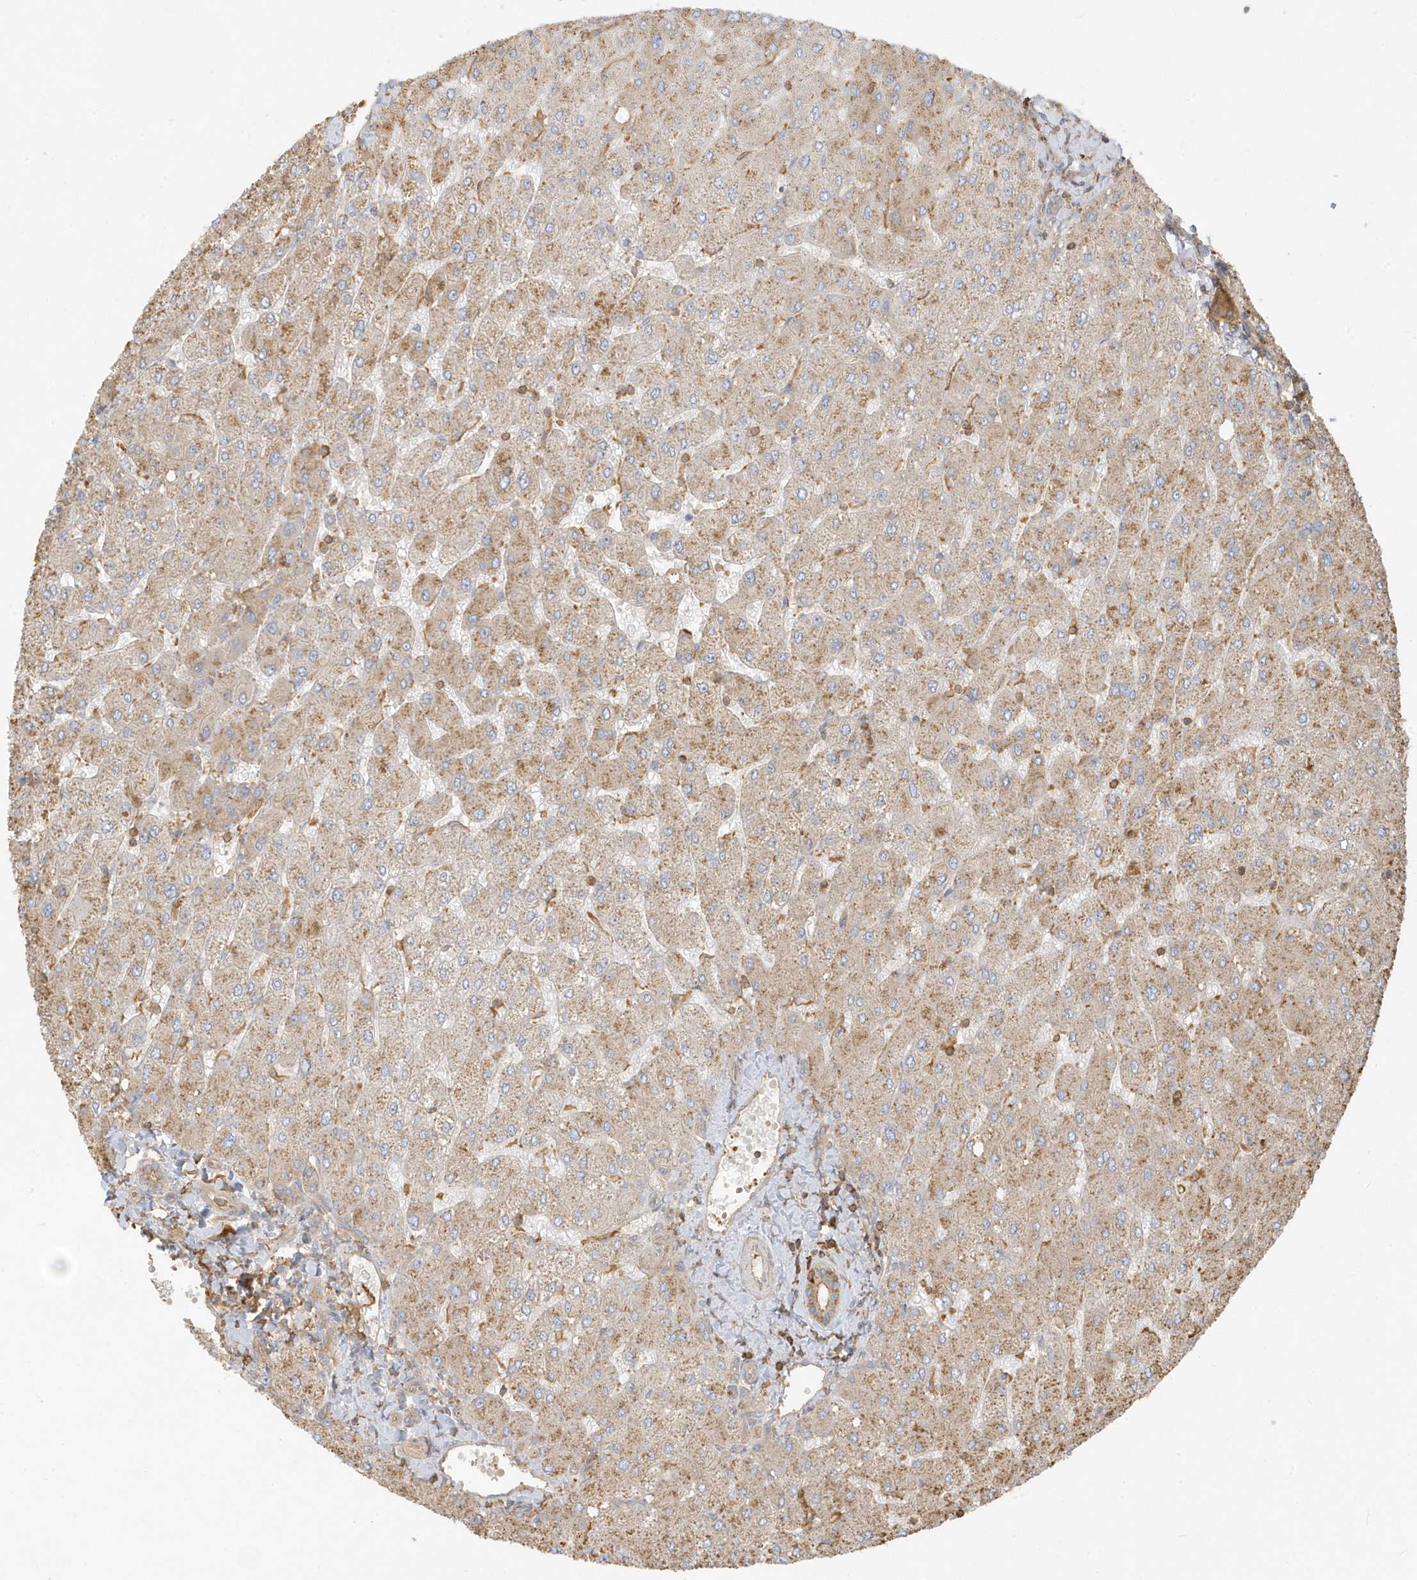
{"staining": {"intensity": "moderate", "quantity": ">75%", "location": "cytoplasmic/membranous"}, "tissue": "liver", "cell_type": "Cholangiocytes", "image_type": "normal", "snomed": [{"axis": "morphology", "description": "Normal tissue, NOS"}, {"axis": "topography", "description": "Liver"}], "caption": "This micrograph exhibits immunohistochemistry (IHC) staining of normal liver, with medium moderate cytoplasmic/membranous staining in about >75% of cholangiocytes.", "gene": "ZBTB8A", "patient": {"sex": "male", "age": 55}}